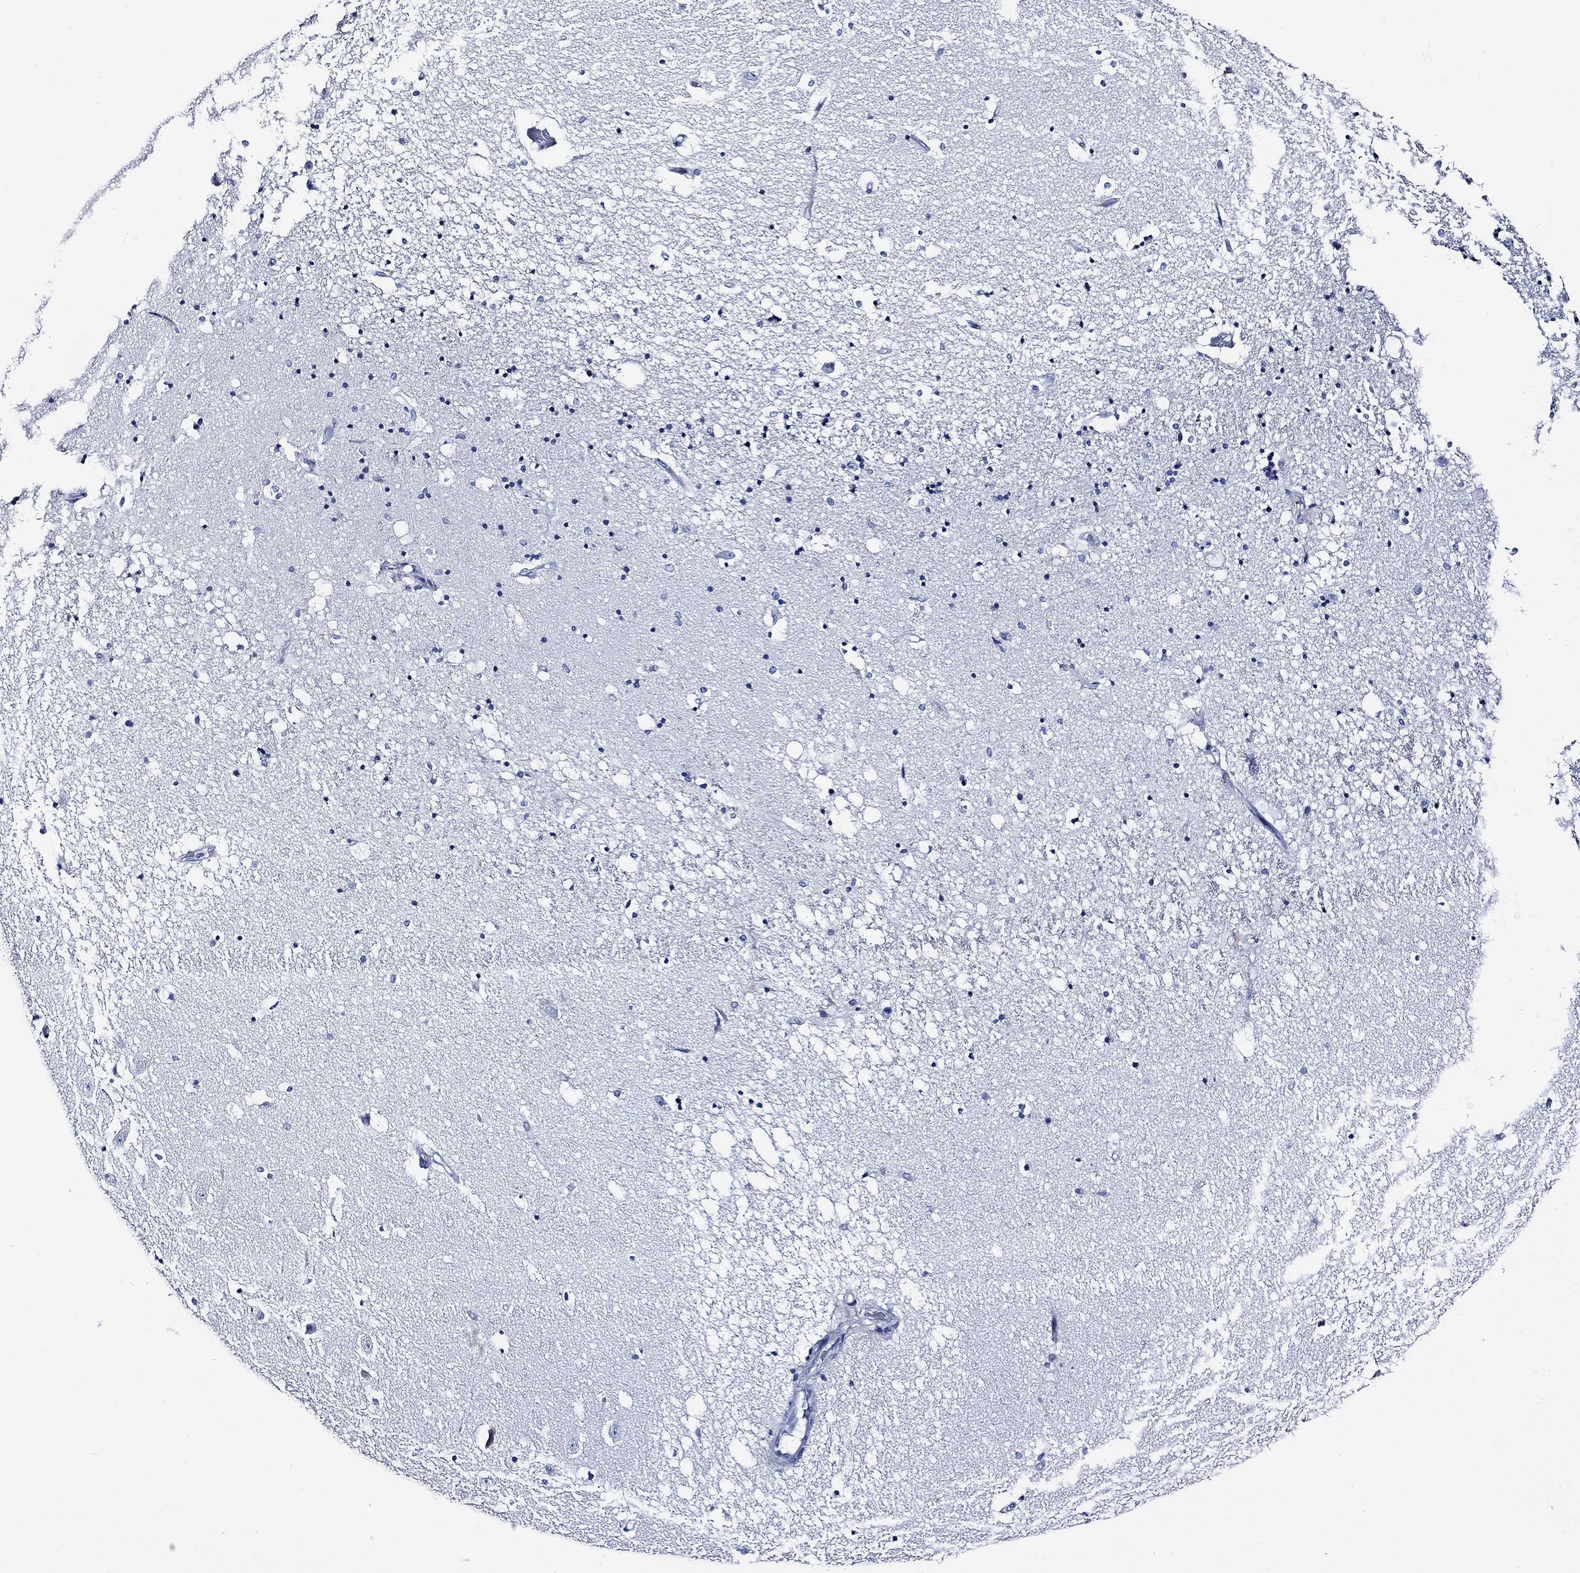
{"staining": {"intensity": "negative", "quantity": "none", "location": "none"}, "tissue": "hippocampus", "cell_type": "Glial cells", "image_type": "normal", "snomed": [{"axis": "morphology", "description": "Normal tissue, NOS"}, {"axis": "topography", "description": "Hippocampus"}], "caption": "The immunohistochemistry (IHC) image has no significant expression in glial cells of hippocampus.", "gene": "WDR62", "patient": {"sex": "male", "age": 49}}